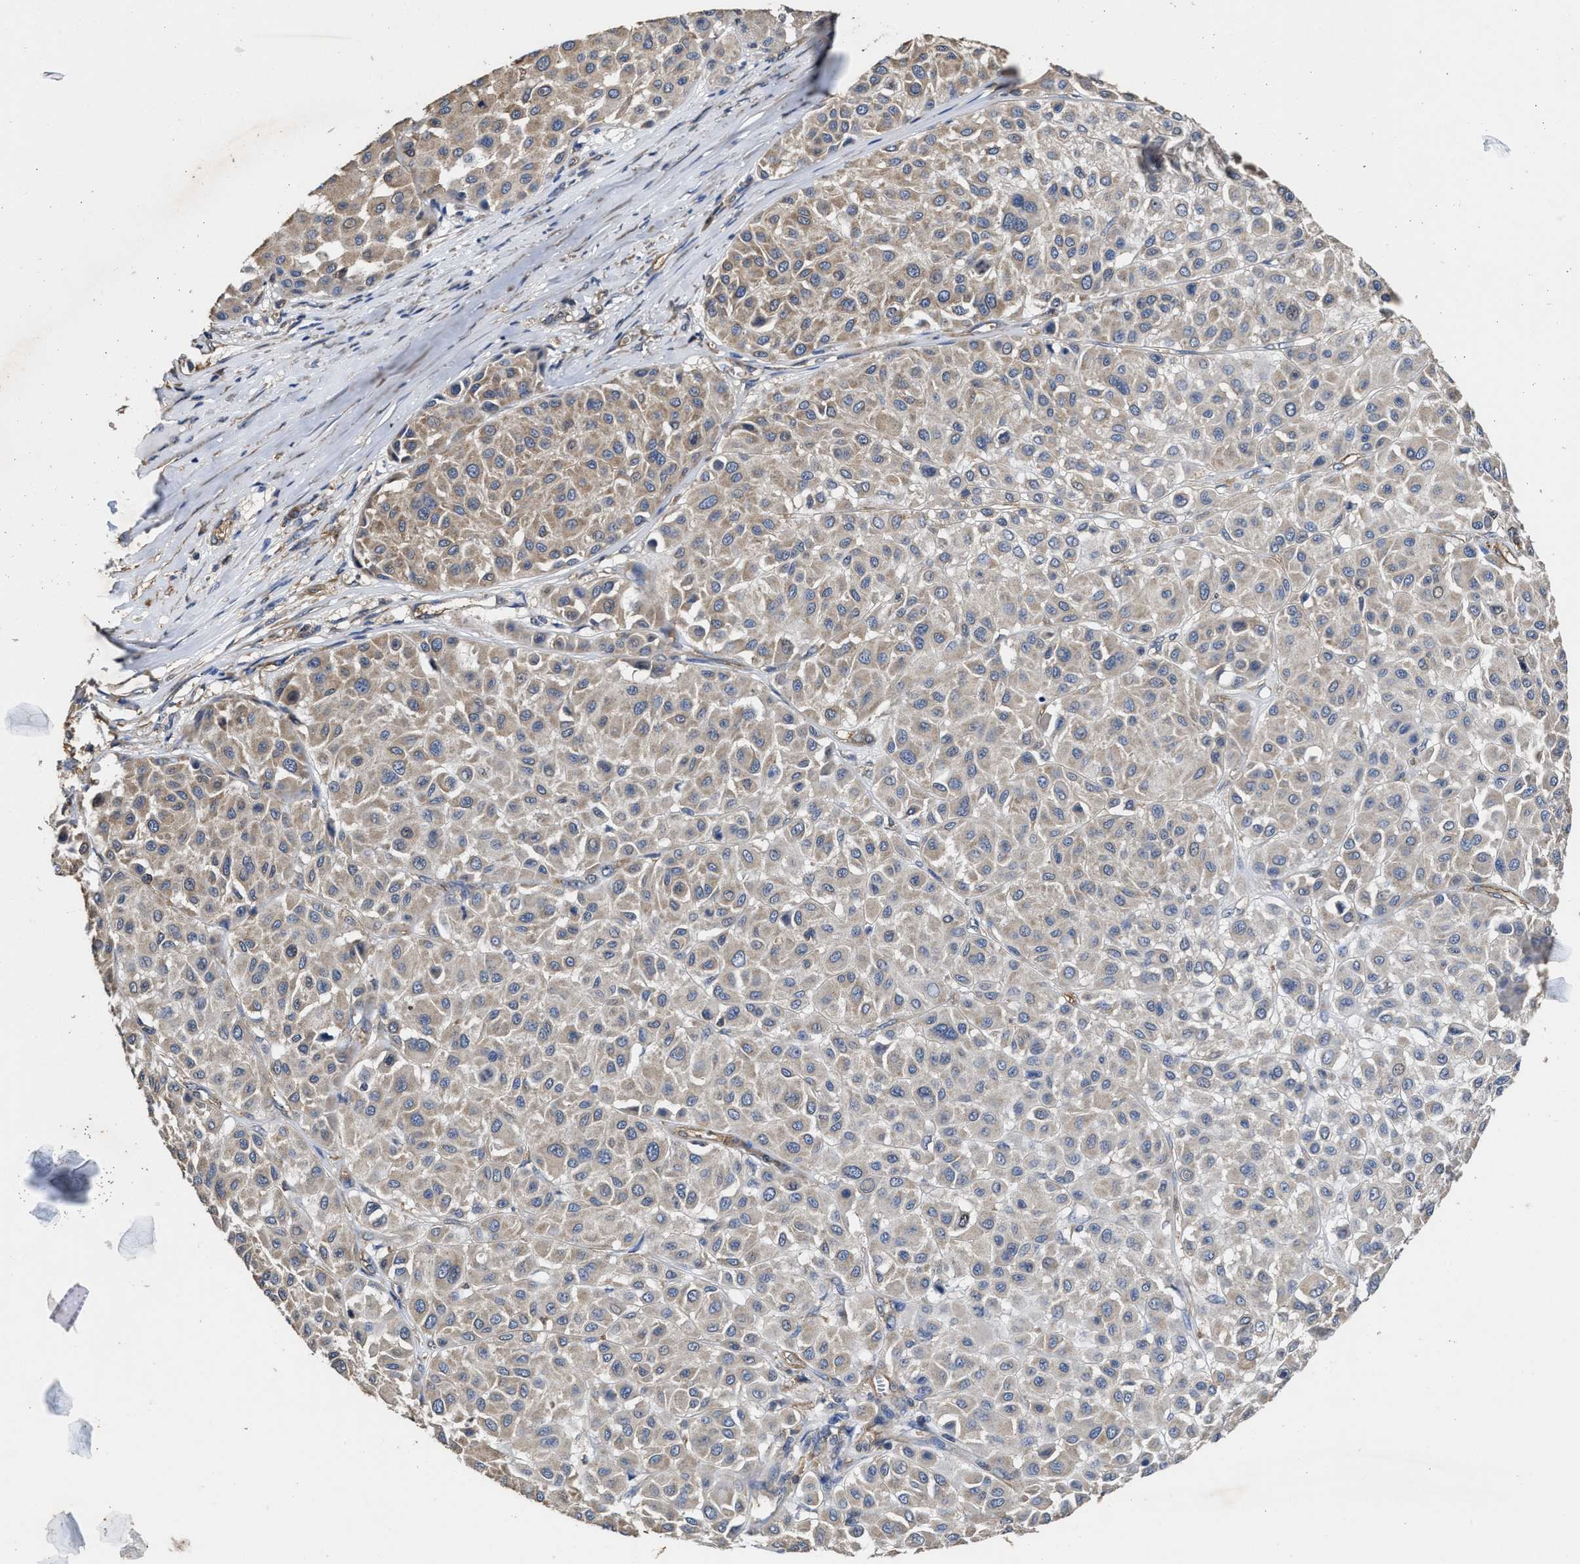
{"staining": {"intensity": "weak", "quantity": ">75%", "location": "cytoplasmic/membranous"}, "tissue": "melanoma", "cell_type": "Tumor cells", "image_type": "cancer", "snomed": [{"axis": "morphology", "description": "Malignant melanoma, Metastatic site"}, {"axis": "topography", "description": "Soft tissue"}], "caption": "Approximately >75% of tumor cells in melanoma display weak cytoplasmic/membranous protein expression as visualized by brown immunohistochemical staining.", "gene": "SFXN4", "patient": {"sex": "male", "age": 41}}